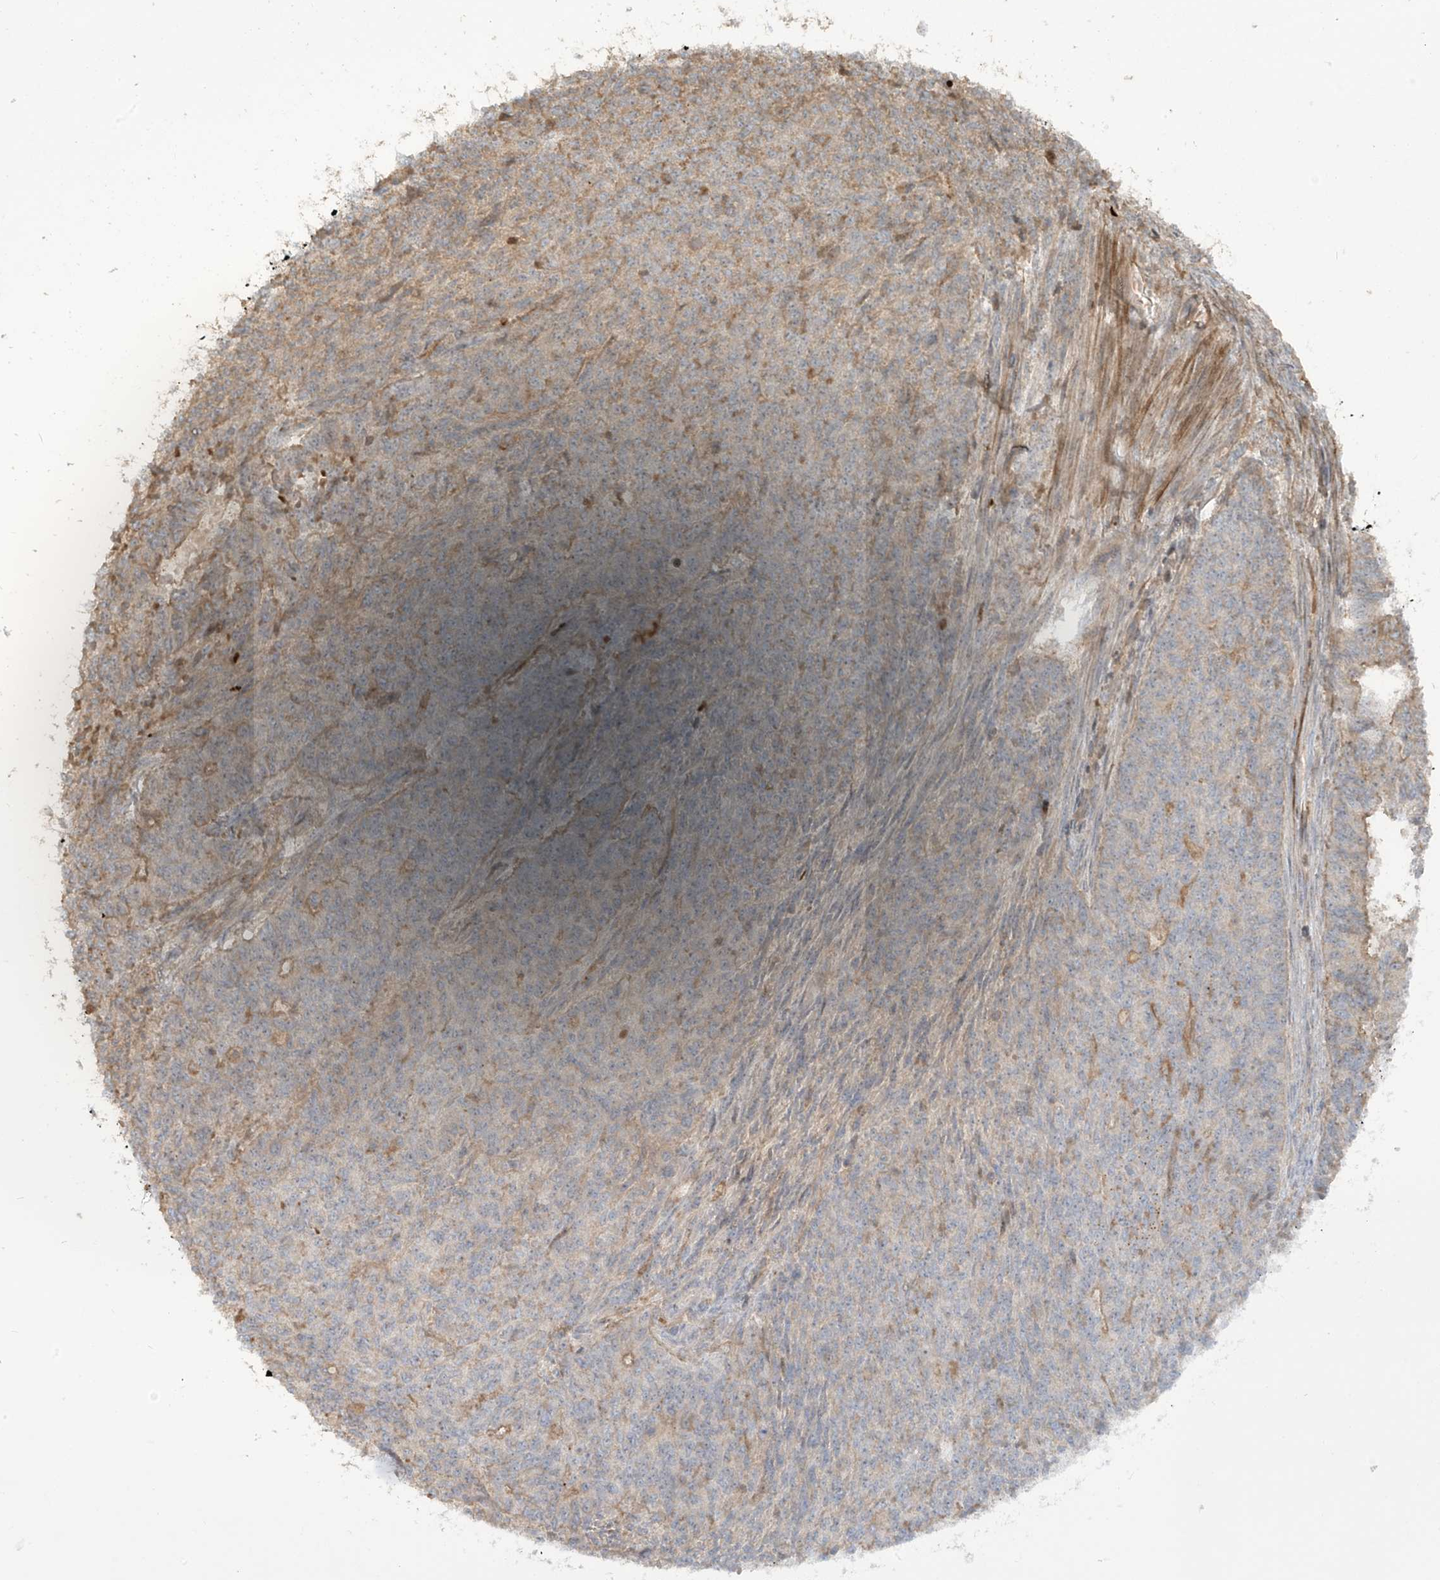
{"staining": {"intensity": "weak", "quantity": "25%-75%", "location": "cytoplasmic/membranous"}, "tissue": "endometrial cancer", "cell_type": "Tumor cells", "image_type": "cancer", "snomed": [{"axis": "morphology", "description": "Adenocarcinoma, NOS"}, {"axis": "topography", "description": "Endometrium"}], "caption": "This is a micrograph of immunohistochemistry staining of adenocarcinoma (endometrial), which shows weak expression in the cytoplasmic/membranous of tumor cells.", "gene": "ENTR1", "patient": {"sex": "female", "age": 32}}